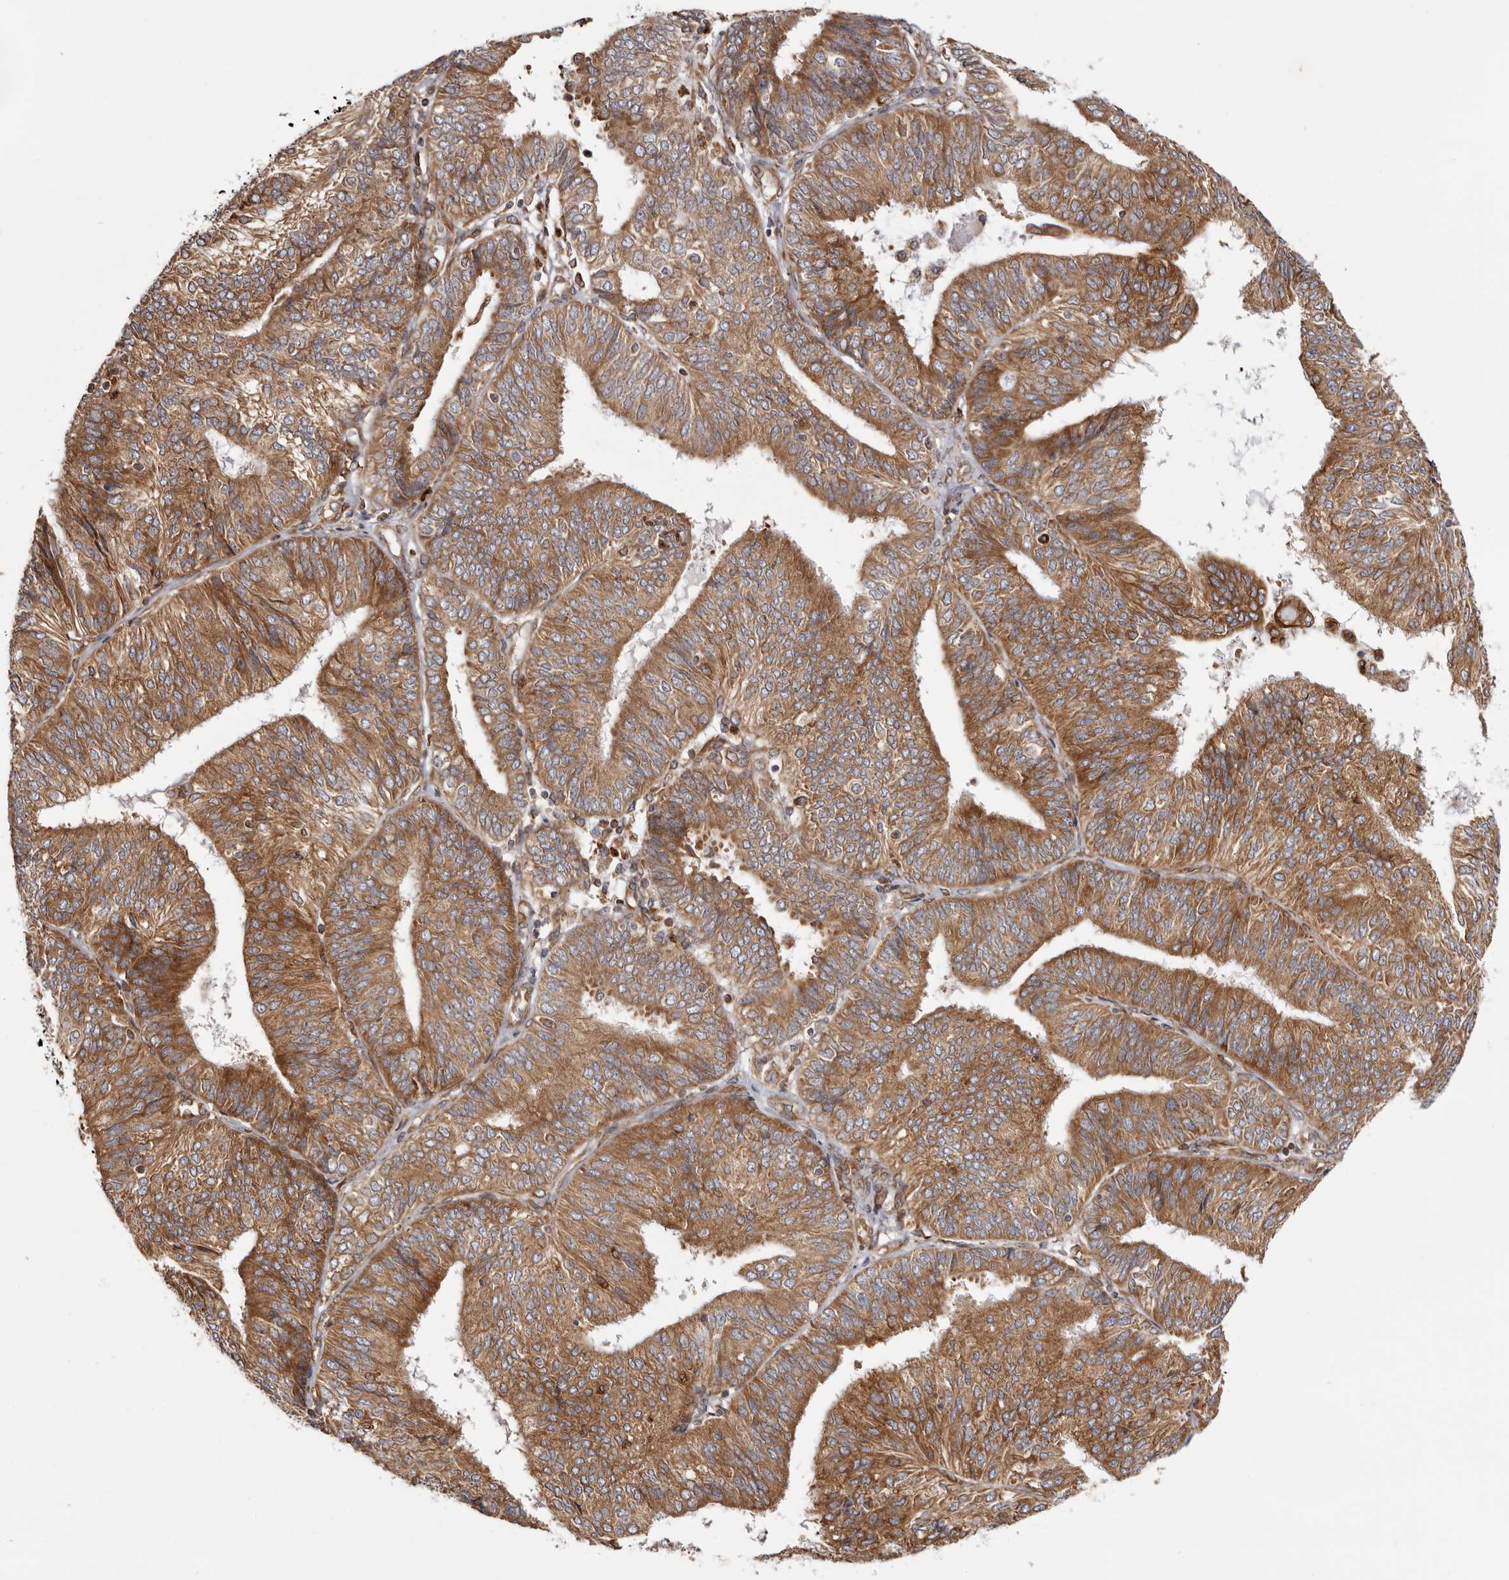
{"staining": {"intensity": "moderate", "quantity": ">75%", "location": "cytoplasmic/membranous"}, "tissue": "endometrial cancer", "cell_type": "Tumor cells", "image_type": "cancer", "snomed": [{"axis": "morphology", "description": "Adenocarcinoma, NOS"}, {"axis": "topography", "description": "Endometrium"}], "caption": "Immunohistochemical staining of endometrial cancer (adenocarcinoma) shows medium levels of moderate cytoplasmic/membranous protein staining in approximately >75% of tumor cells.", "gene": "C4orf3", "patient": {"sex": "female", "age": 58}}